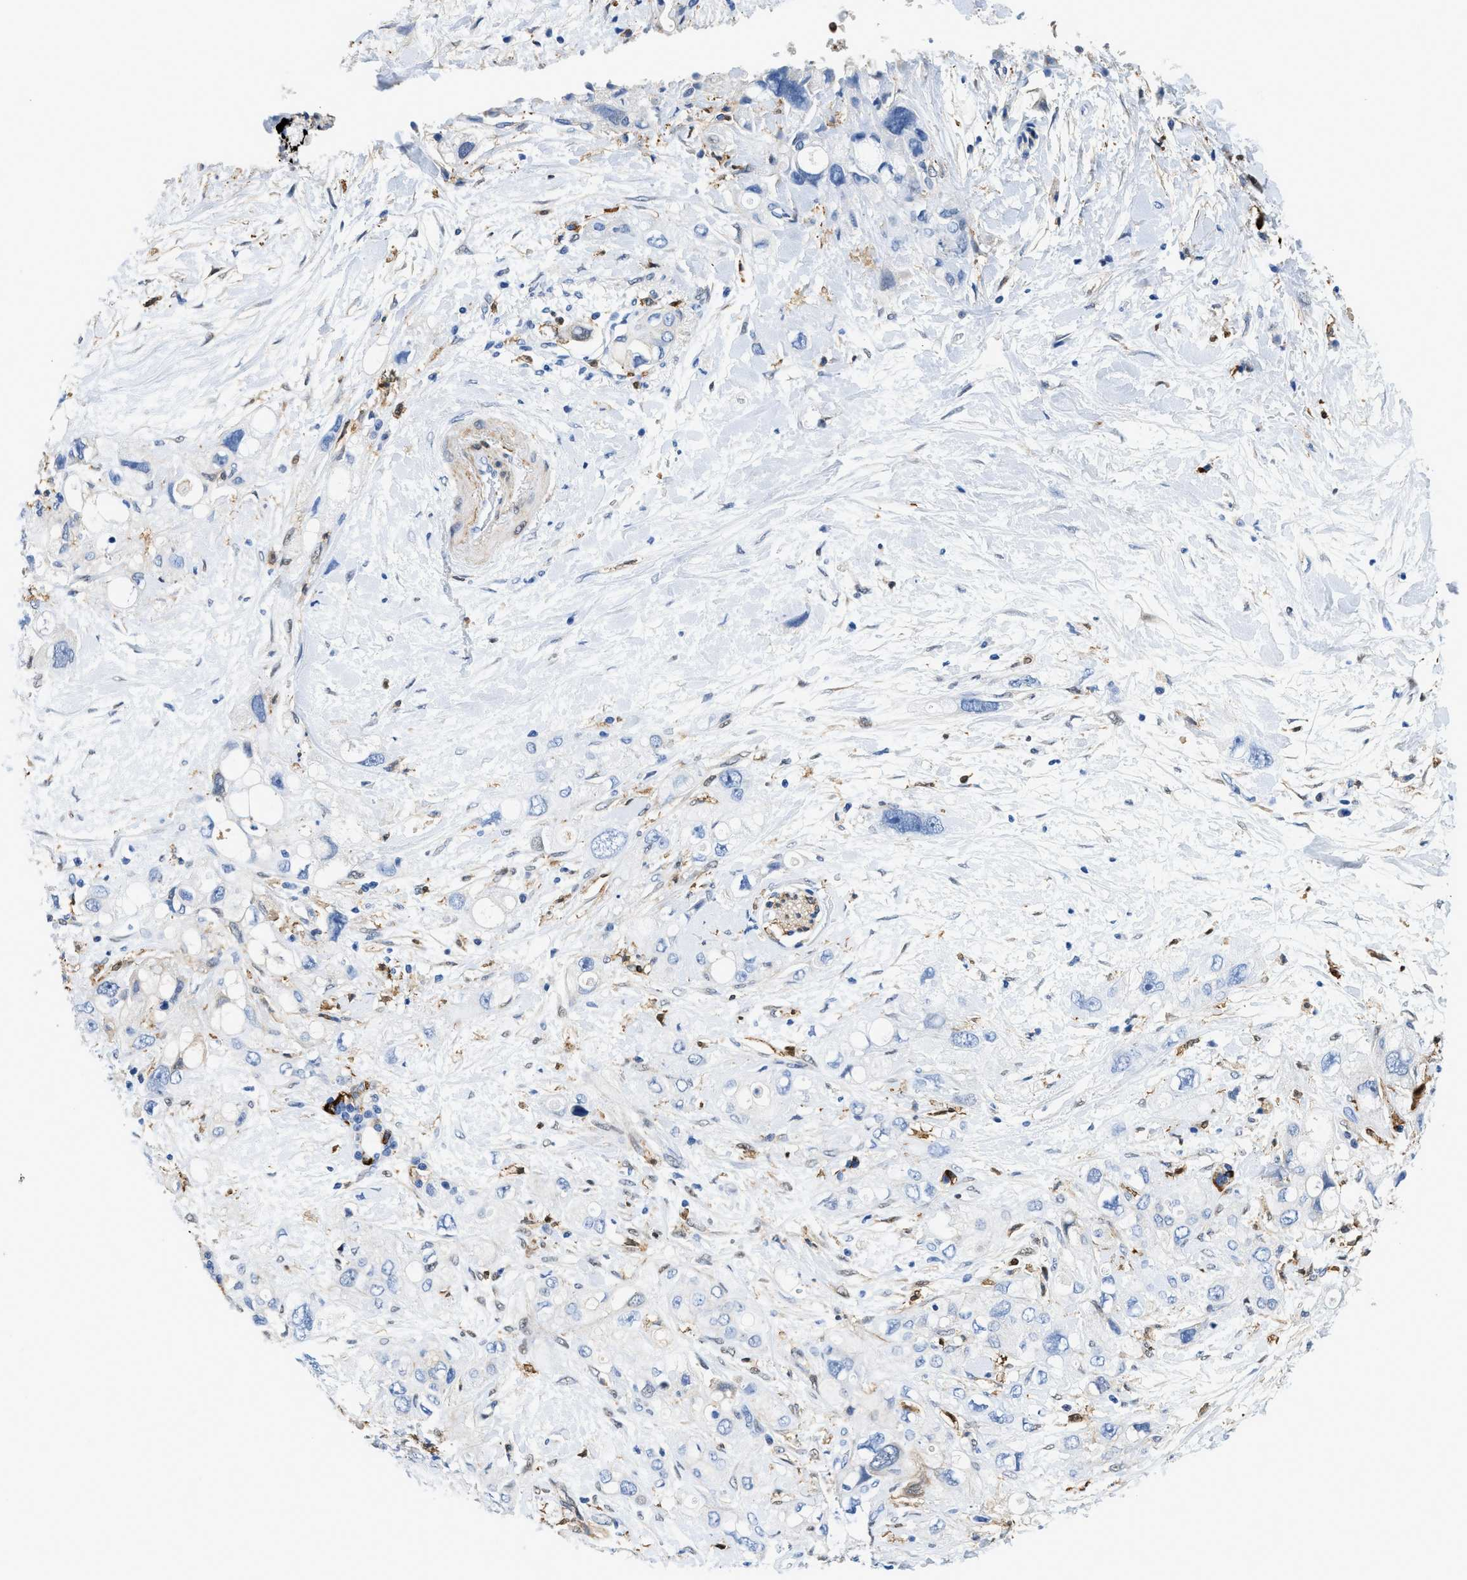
{"staining": {"intensity": "weak", "quantity": "<25%", "location": "cytoplasmic/membranous"}, "tissue": "pancreatic cancer", "cell_type": "Tumor cells", "image_type": "cancer", "snomed": [{"axis": "morphology", "description": "Adenocarcinoma, NOS"}, {"axis": "topography", "description": "Pancreas"}], "caption": "The histopathology image shows no staining of tumor cells in pancreatic adenocarcinoma.", "gene": "GSN", "patient": {"sex": "female", "age": 56}}